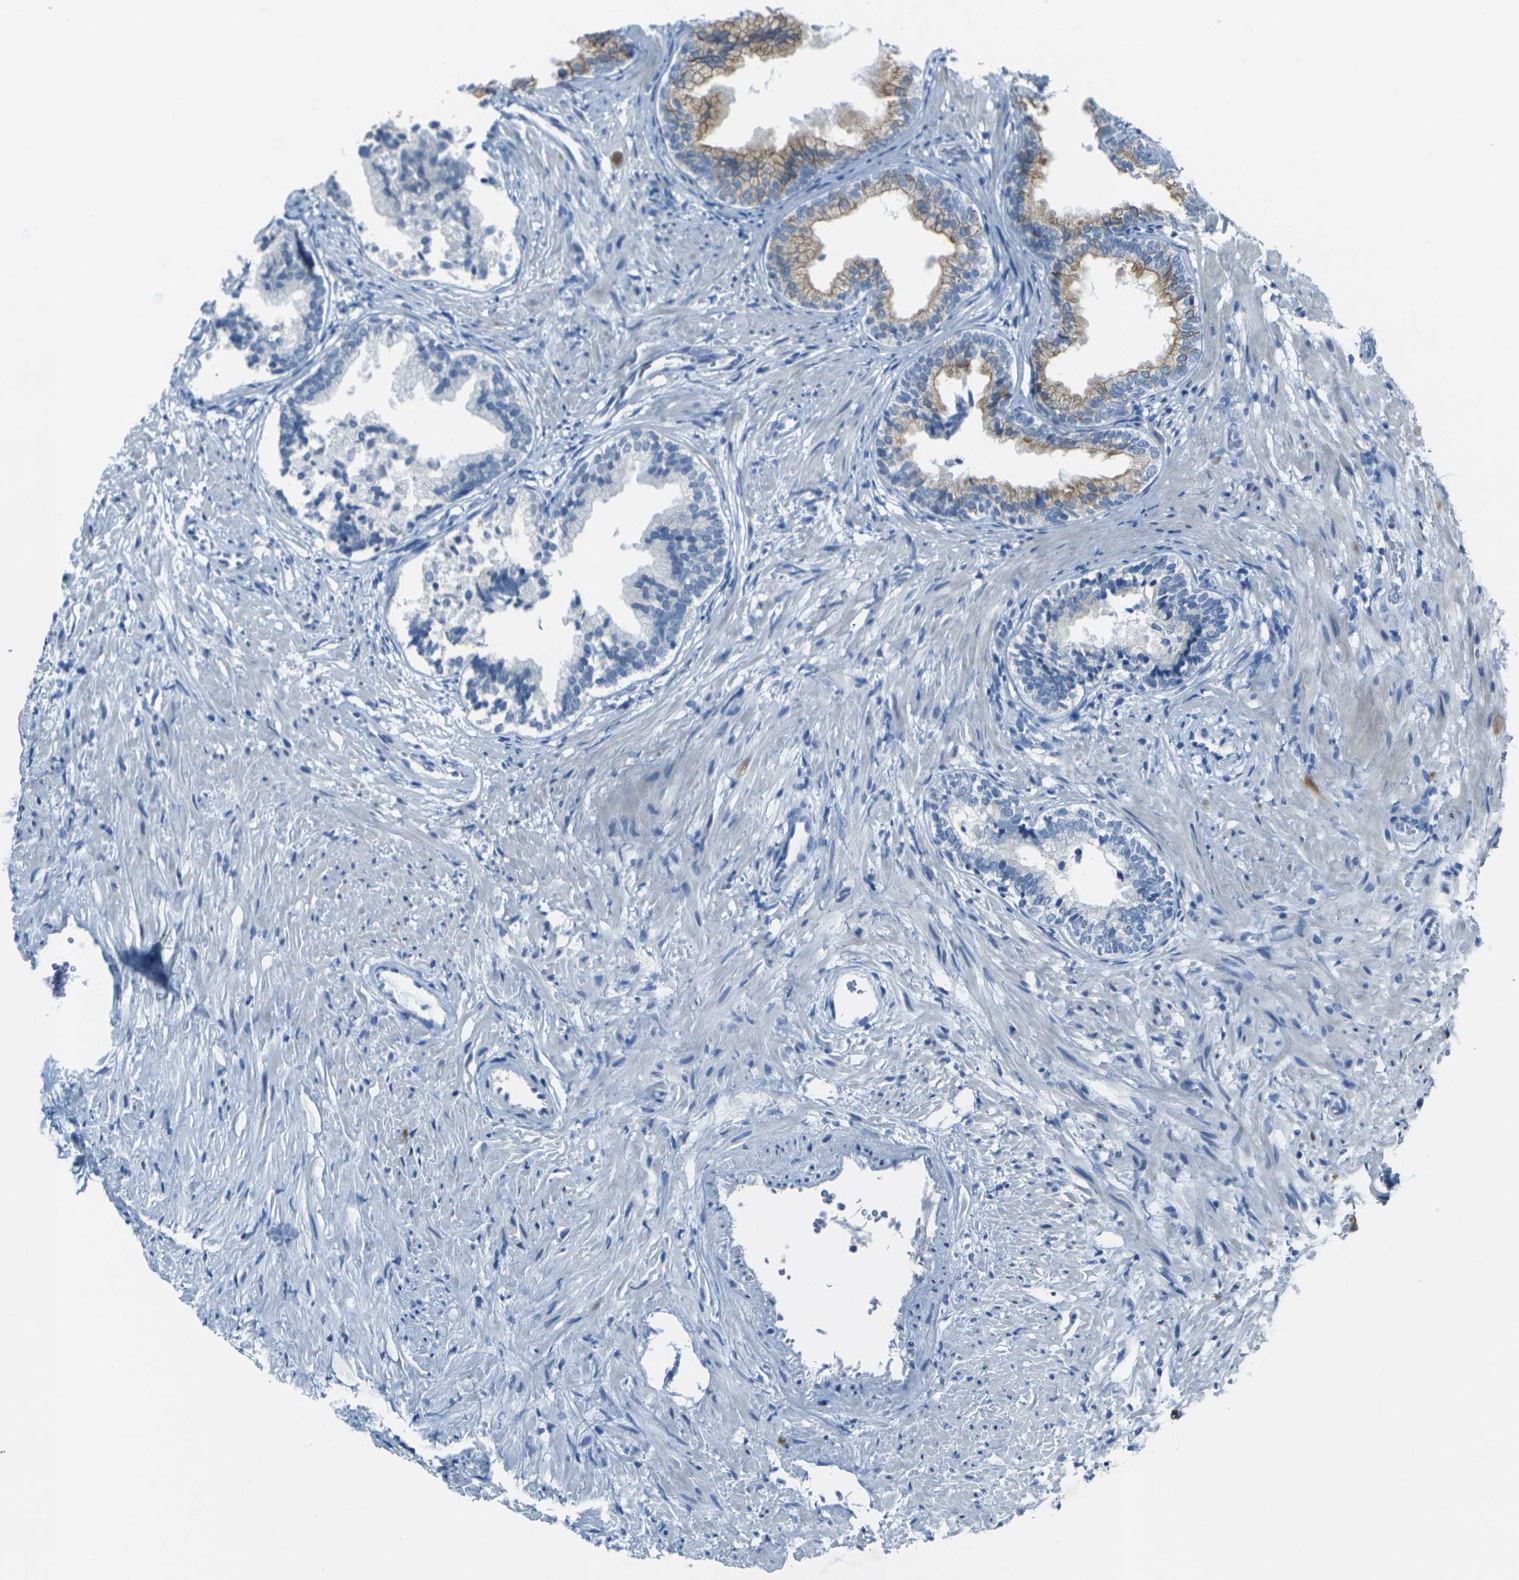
{"staining": {"intensity": "moderate", "quantity": ">75%", "location": "cytoplasmic/membranous"}, "tissue": "prostate", "cell_type": "Glandular cells", "image_type": "normal", "snomed": [{"axis": "morphology", "description": "Normal tissue, NOS"}, {"axis": "topography", "description": "Prostate"}], "caption": "Immunohistochemical staining of normal human prostate reveals moderate cytoplasmic/membranous protein staining in approximately >75% of glandular cells.", "gene": "ANKRD46", "patient": {"sex": "male", "age": 76}}